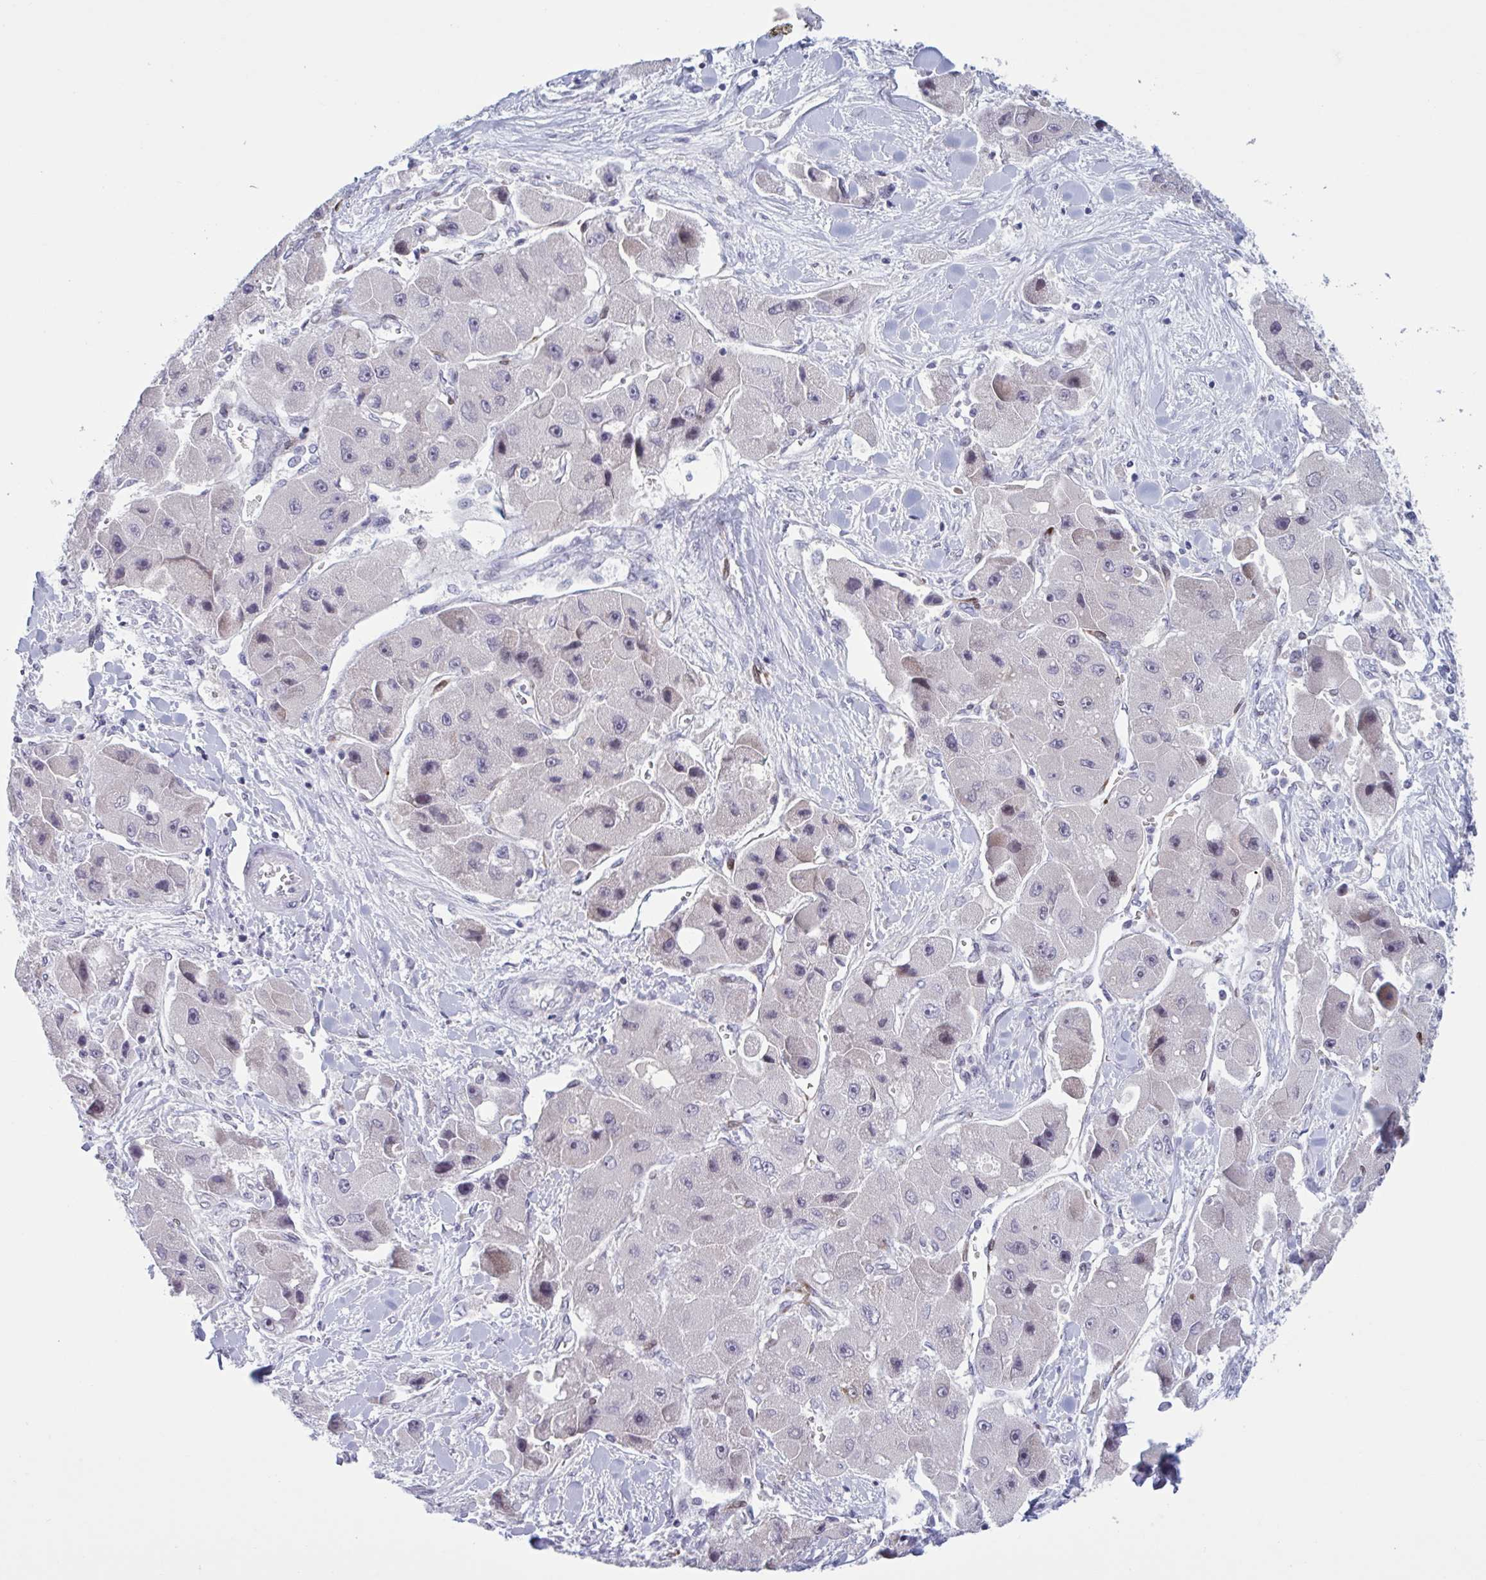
{"staining": {"intensity": "negative", "quantity": "none", "location": "none"}, "tissue": "liver cancer", "cell_type": "Tumor cells", "image_type": "cancer", "snomed": [{"axis": "morphology", "description": "Carcinoma, Hepatocellular, NOS"}, {"axis": "topography", "description": "Liver"}], "caption": "High power microscopy micrograph of an immunohistochemistry (IHC) image of liver hepatocellular carcinoma, revealing no significant positivity in tumor cells.", "gene": "HSD11B2", "patient": {"sex": "male", "age": 24}}